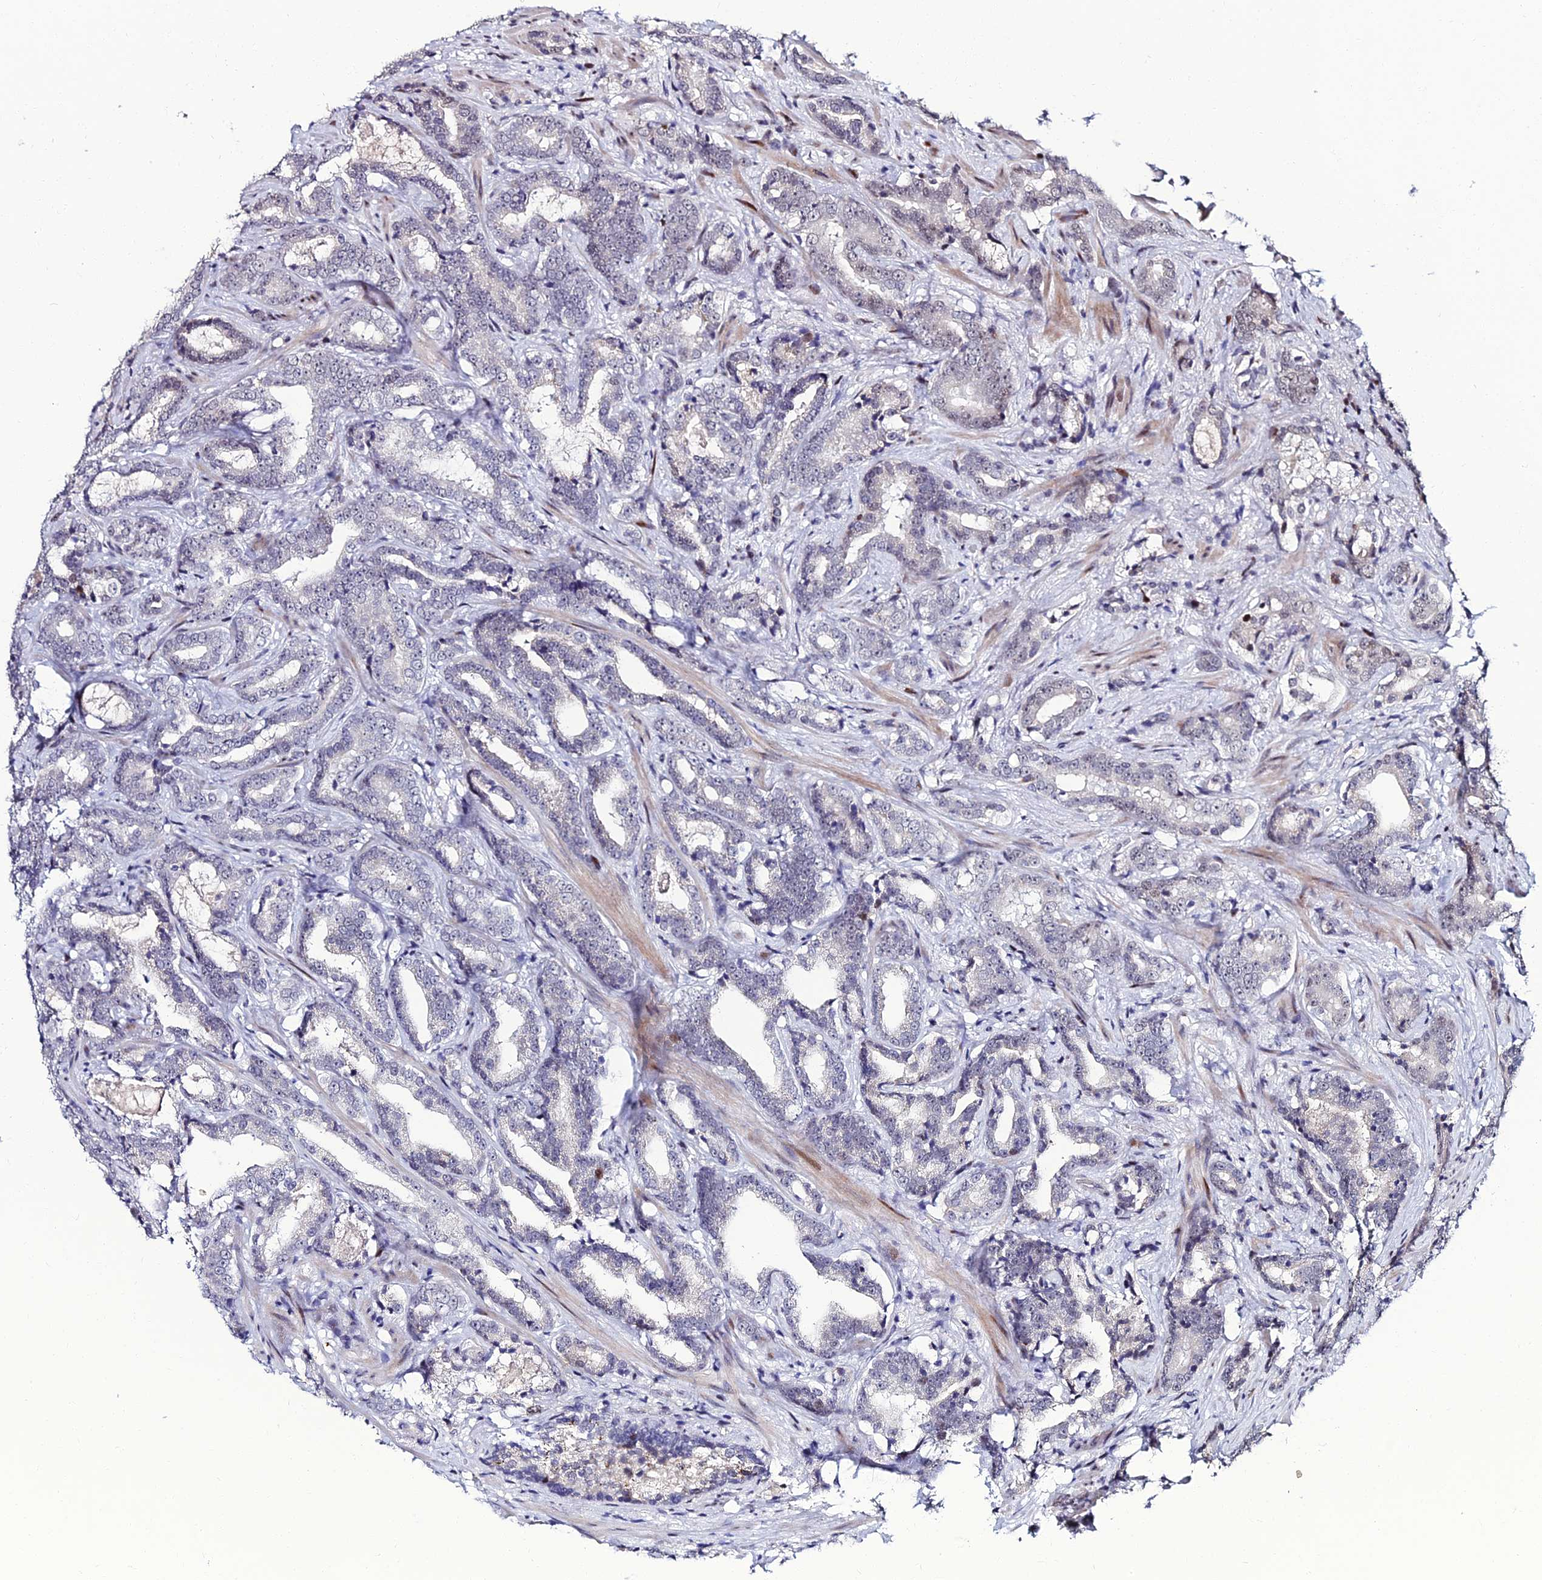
{"staining": {"intensity": "negative", "quantity": "none", "location": "none"}, "tissue": "prostate cancer", "cell_type": "Tumor cells", "image_type": "cancer", "snomed": [{"axis": "morphology", "description": "Adenocarcinoma, Low grade"}, {"axis": "topography", "description": "Prostate"}], "caption": "Protein analysis of adenocarcinoma (low-grade) (prostate) reveals no significant positivity in tumor cells.", "gene": "TAF9B", "patient": {"sex": "male", "age": 58}}